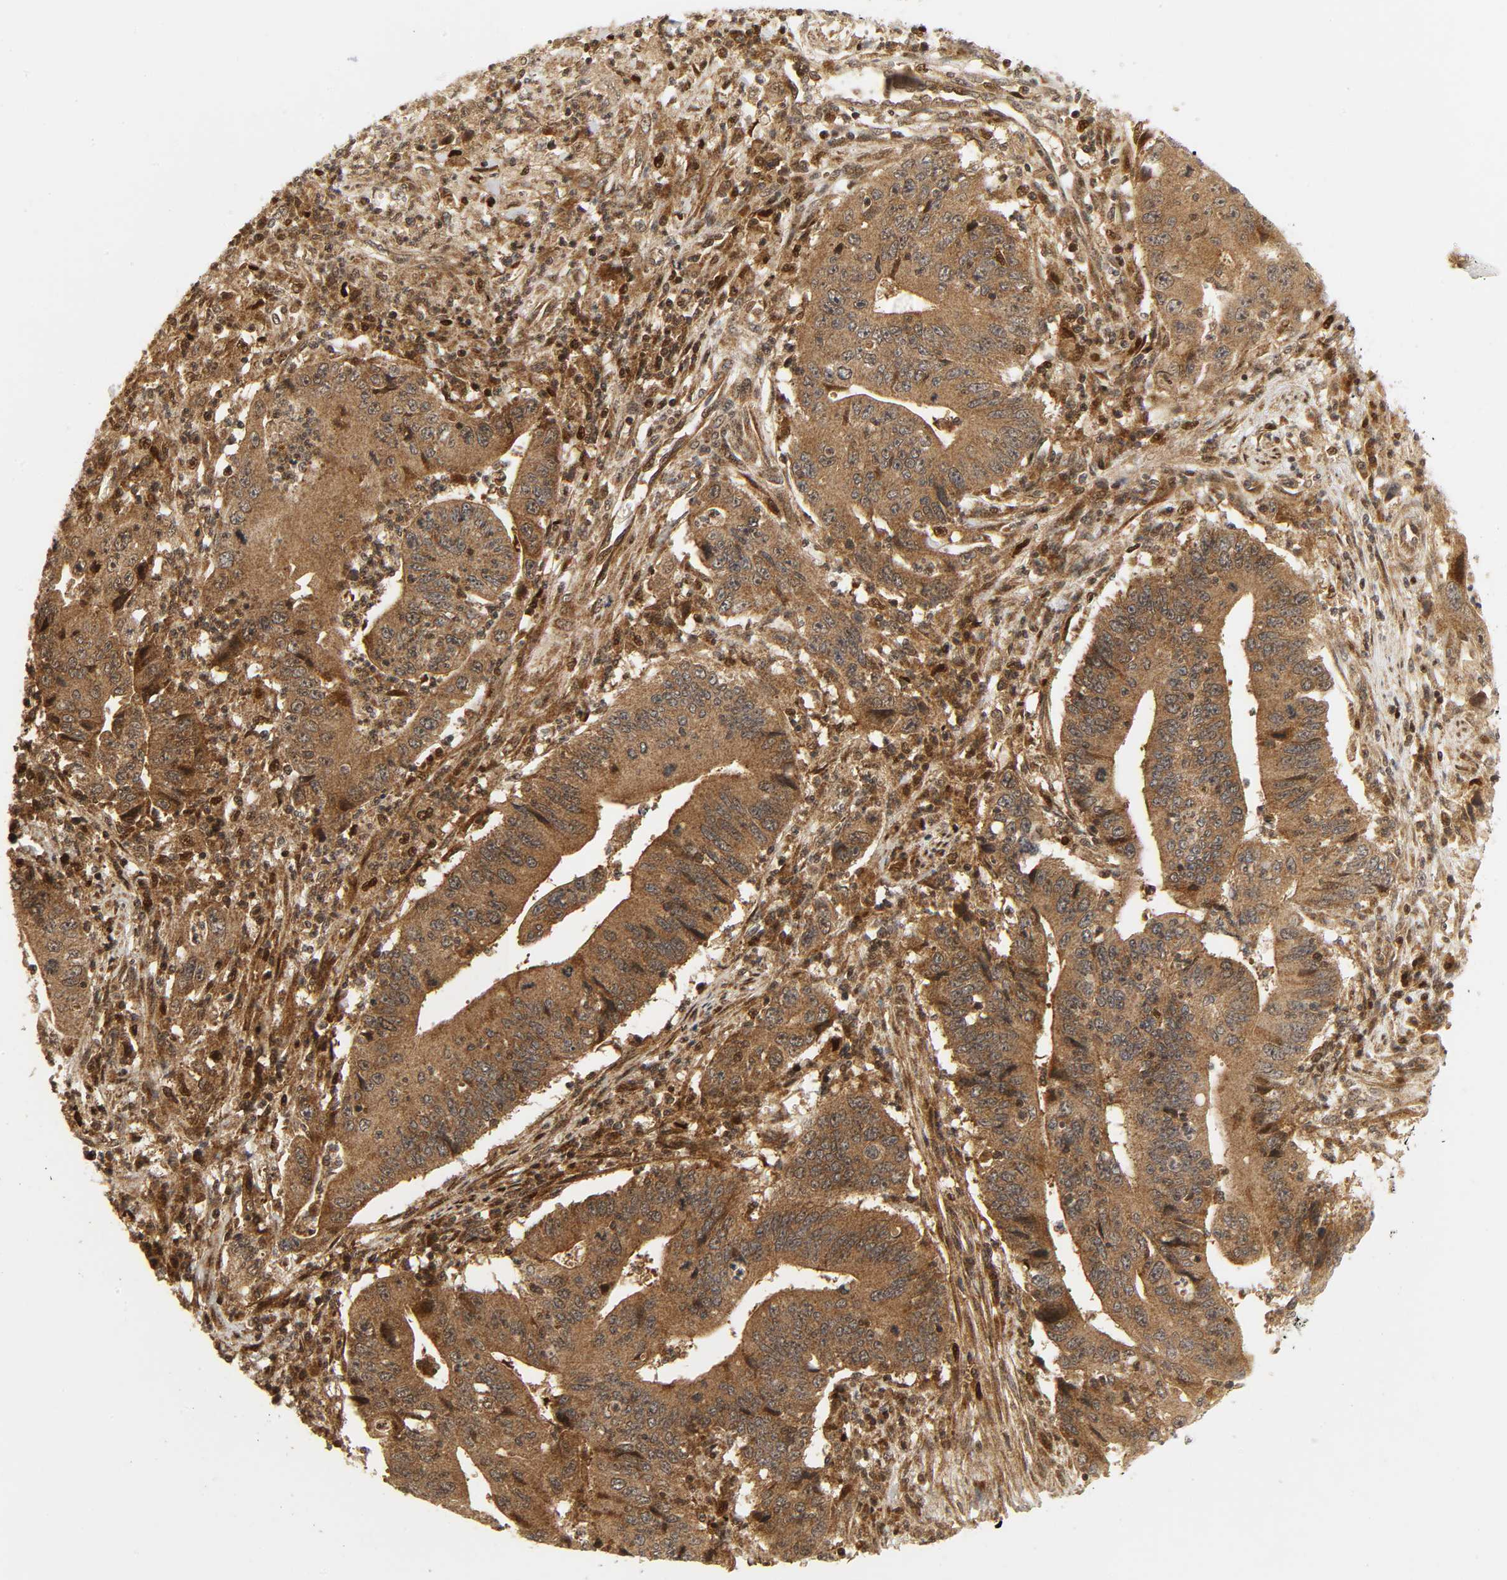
{"staining": {"intensity": "moderate", "quantity": ">75%", "location": "cytoplasmic/membranous"}, "tissue": "pancreatic cancer", "cell_type": "Tumor cells", "image_type": "cancer", "snomed": [{"axis": "morphology", "description": "Adenocarcinoma, NOS"}, {"axis": "topography", "description": "Pancreas"}], "caption": "Approximately >75% of tumor cells in pancreatic cancer exhibit moderate cytoplasmic/membranous protein positivity as visualized by brown immunohistochemical staining.", "gene": "CHUK", "patient": {"sex": "female", "age": 48}}